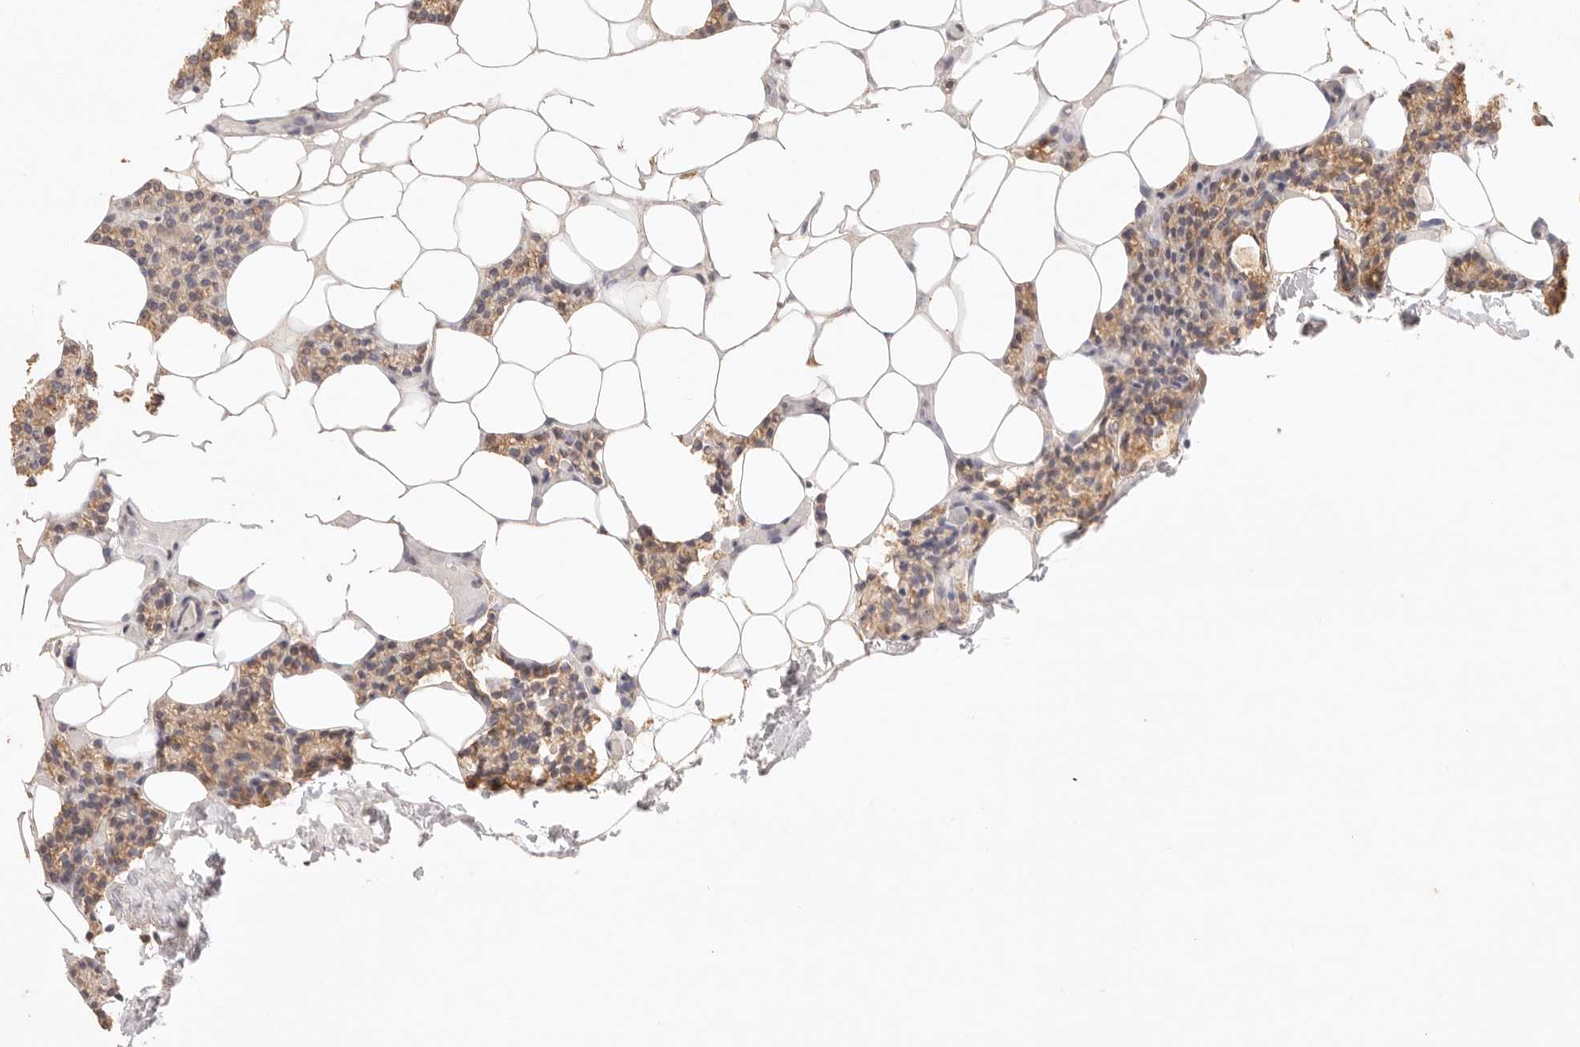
{"staining": {"intensity": "moderate", "quantity": ">75%", "location": "cytoplasmic/membranous"}, "tissue": "parathyroid gland", "cell_type": "Glandular cells", "image_type": "normal", "snomed": [{"axis": "morphology", "description": "Normal tissue, NOS"}, {"axis": "topography", "description": "Parathyroid gland"}], "caption": "This photomicrograph reveals immunohistochemistry (IHC) staining of unremarkable human parathyroid gland, with medium moderate cytoplasmic/membranous expression in approximately >75% of glandular cells.", "gene": "IL1R2", "patient": {"sex": "male", "age": 75}}